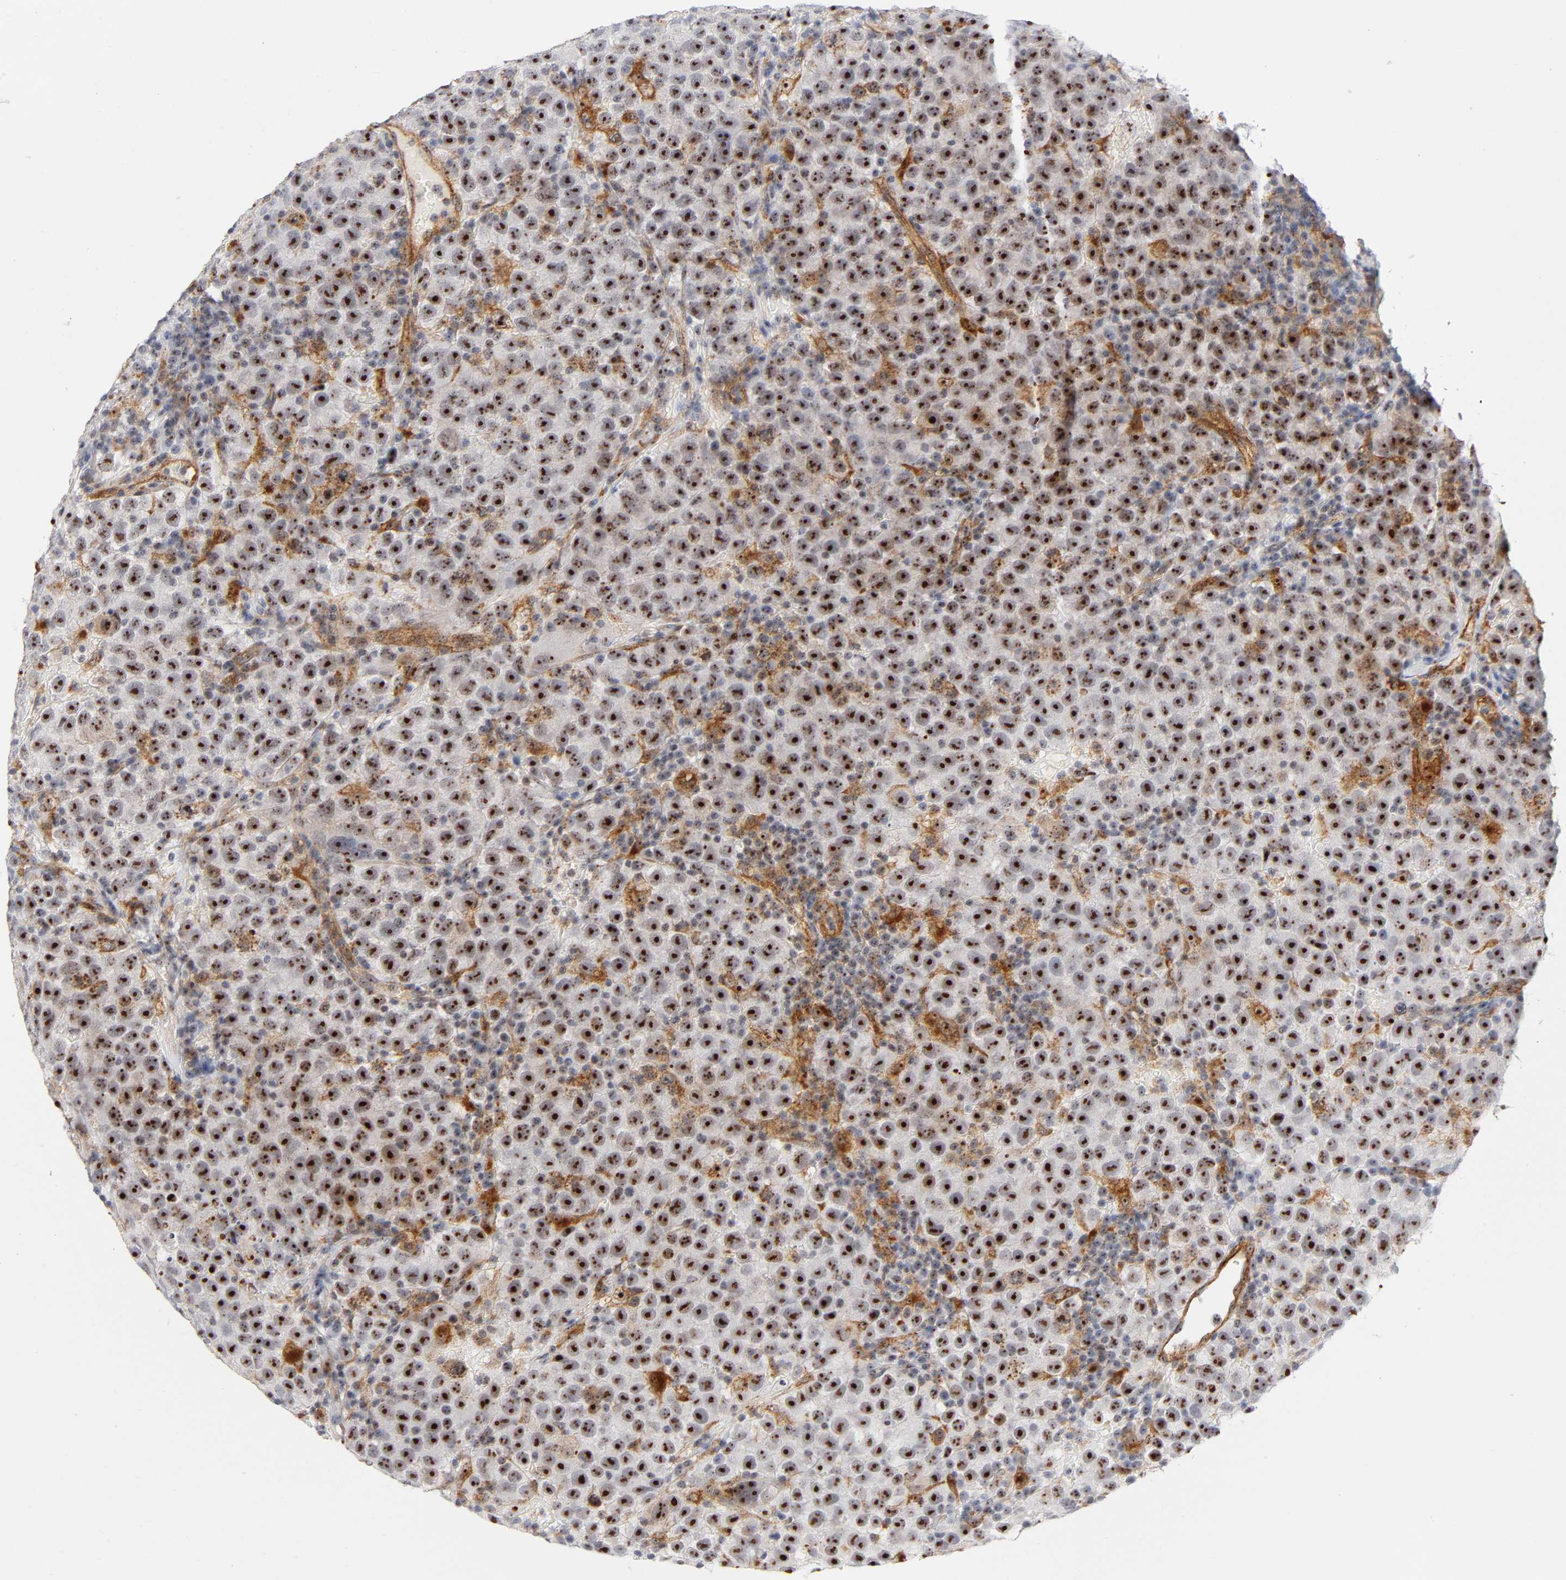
{"staining": {"intensity": "strong", "quantity": ">75%", "location": "nuclear"}, "tissue": "testis cancer", "cell_type": "Tumor cells", "image_type": "cancer", "snomed": [{"axis": "morphology", "description": "Seminoma, NOS"}, {"axis": "topography", "description": "Testis"}], "caption": "Testis seminoma stained with a brown dye displays strong nuclear positive positivity in approximately >75% of tumor cells.", "gene": "PLD1", "patient": {"sex": "male", "age": 22}}